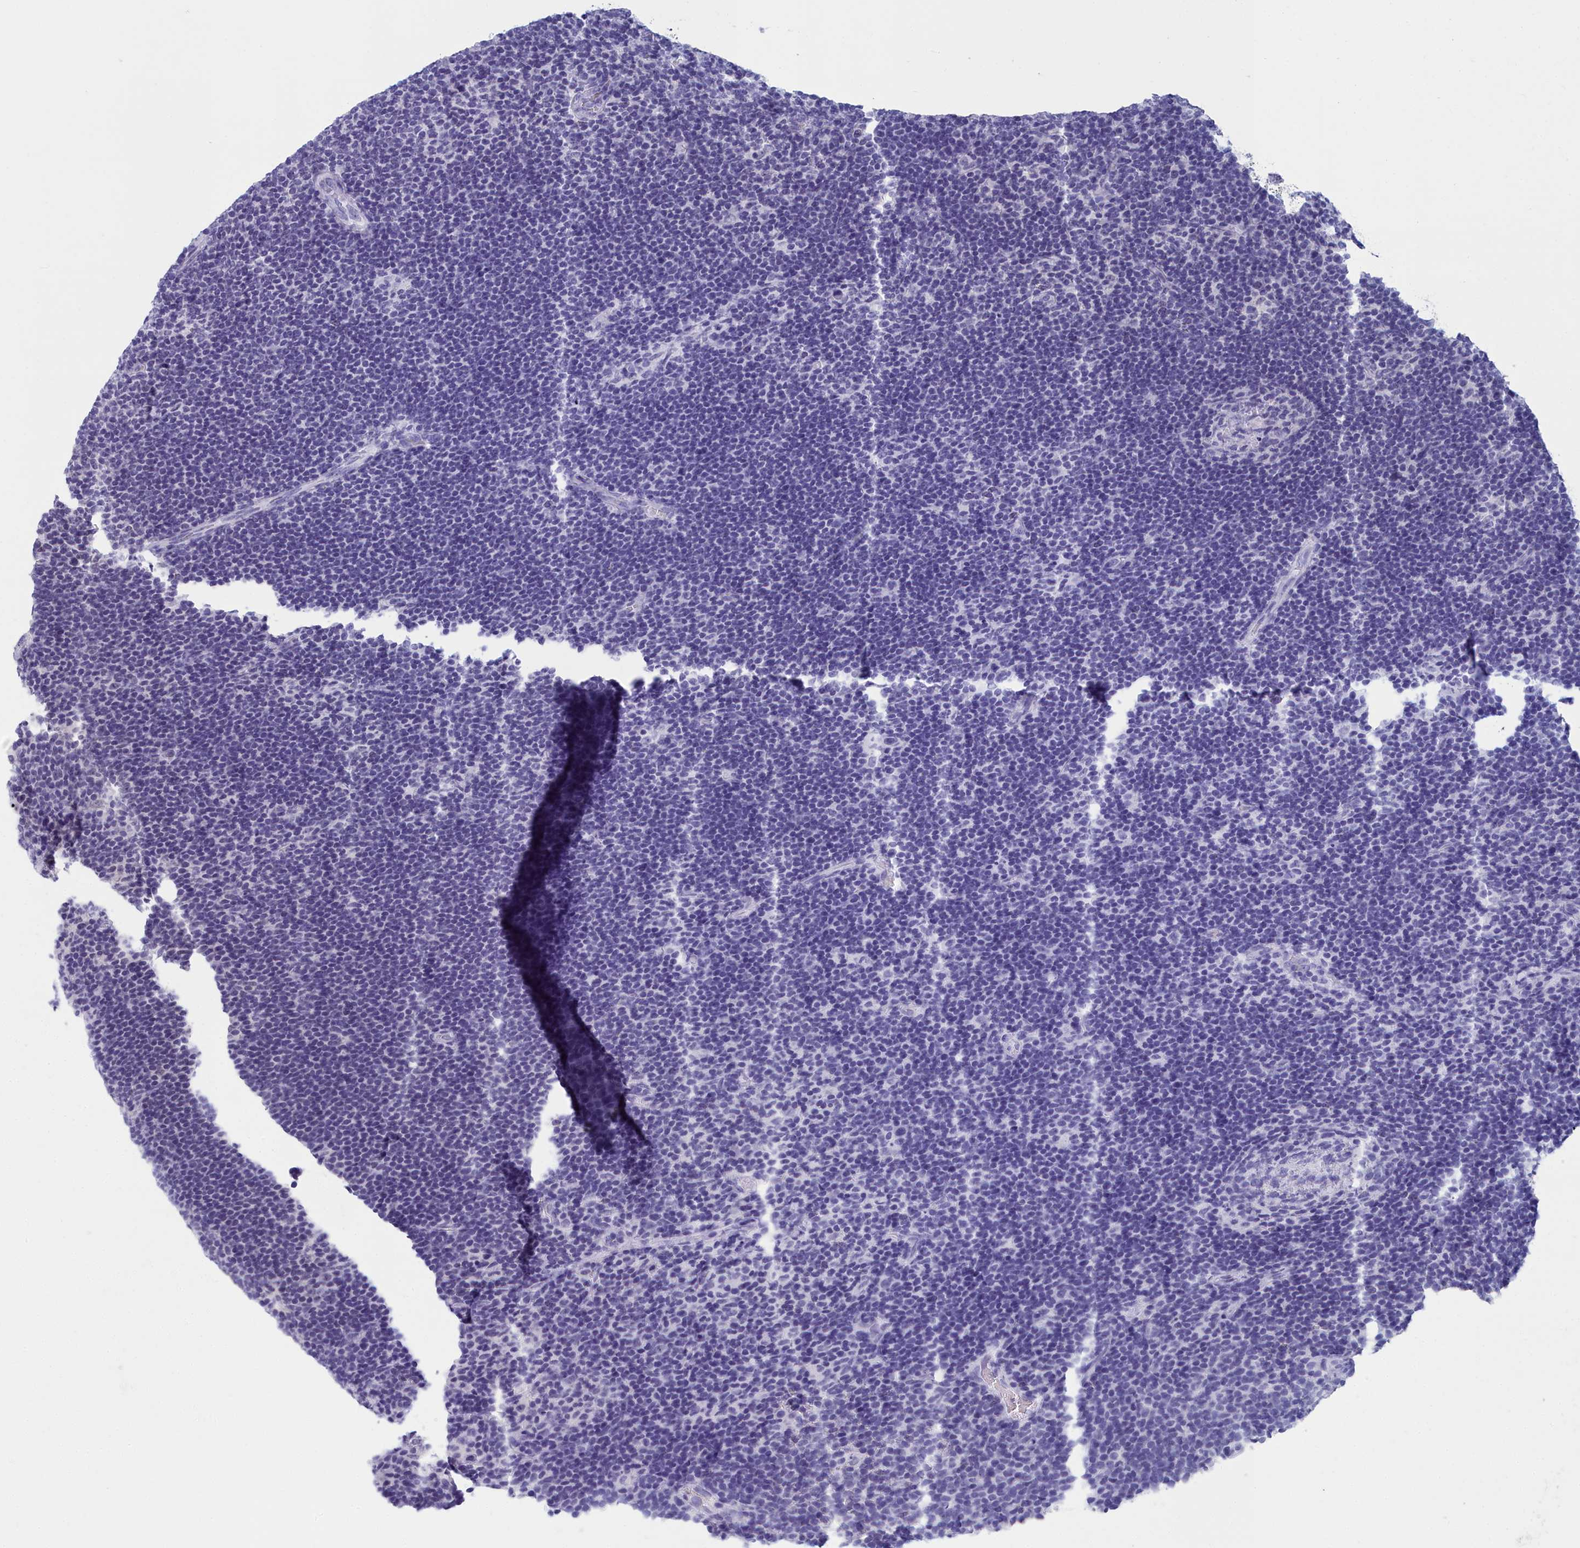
{"staining": {"intensity": "negative", "quantity": "none", "location": "none"}, "tissue": "lymphoma", "cell_type": "Tumor cells", "image_type": "cancer", "snomed": [{"axis": "morphology", "description": "Hodgkin's disease, NOS"}, {"axis": "topography", "description": "Lymph node"}], "caption": "Lymphoma was stained to show a protein in brown. There is no significant positivity in tumor cells.", "gene": "CCDC97", "patient": {"sex": "female", "age": 57}}